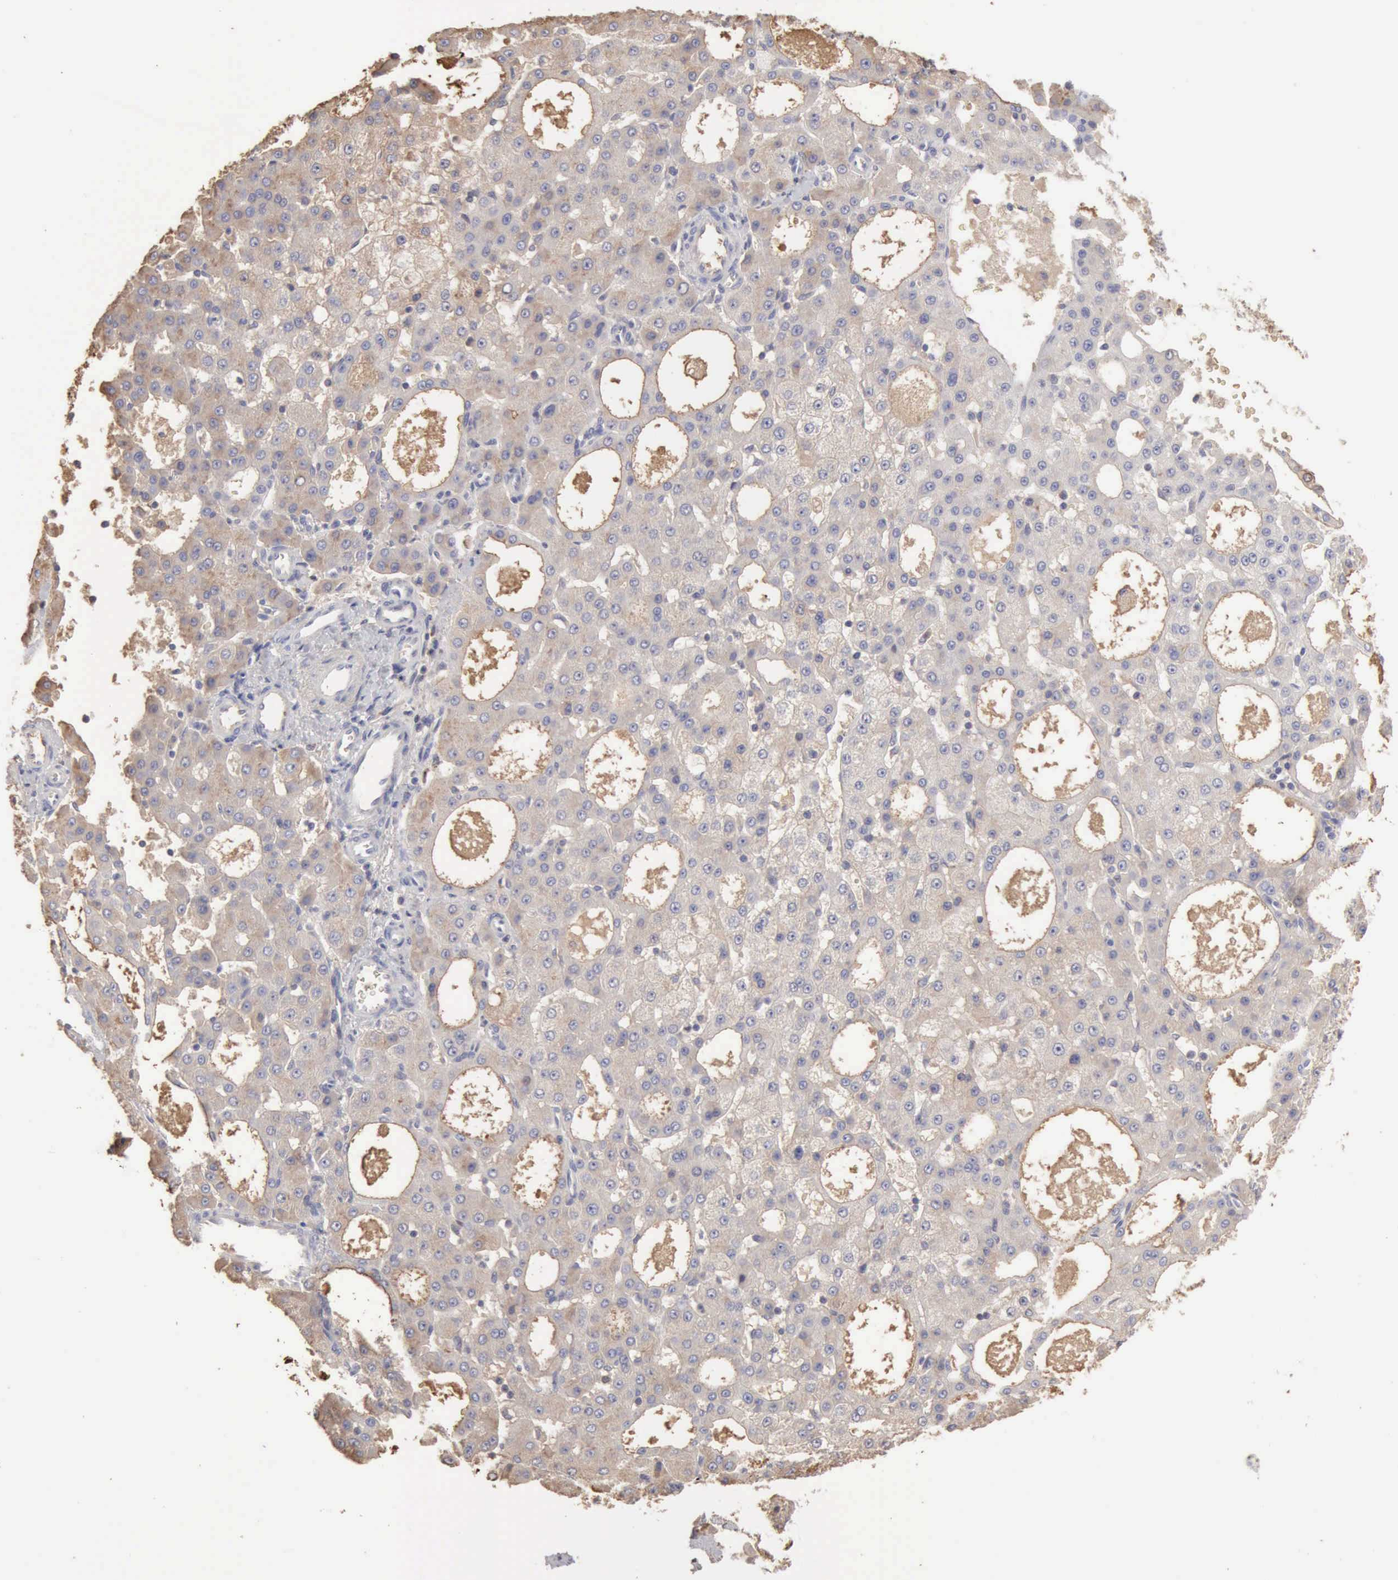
{"staining": {"intensity": "weak", "quantity": "25%-75%", "location": "cytoplasmic/membranous"}, "tissue": "liver cancer", "cell_type": "Tumor cells", "image_type": "cancer", "snomed": [{"axis": "morphology", "description": "Carcinoma, Hepatocellular, NOS"}, {"axis": "topography", "description": "Liver"}], "caption": "Tumor cells display low levels of weak cytoplasmic/membranous expression in approximately 25%-75% of cells in human liver cancer. Using DAB (3,3'-diaminobenzidine) (brown) and hematoxylin (blue) stains, captured at high magnification using brightfield microscopy.", "gene": "SERPINA1", "patient": {"sex": "male", "age": 47}}